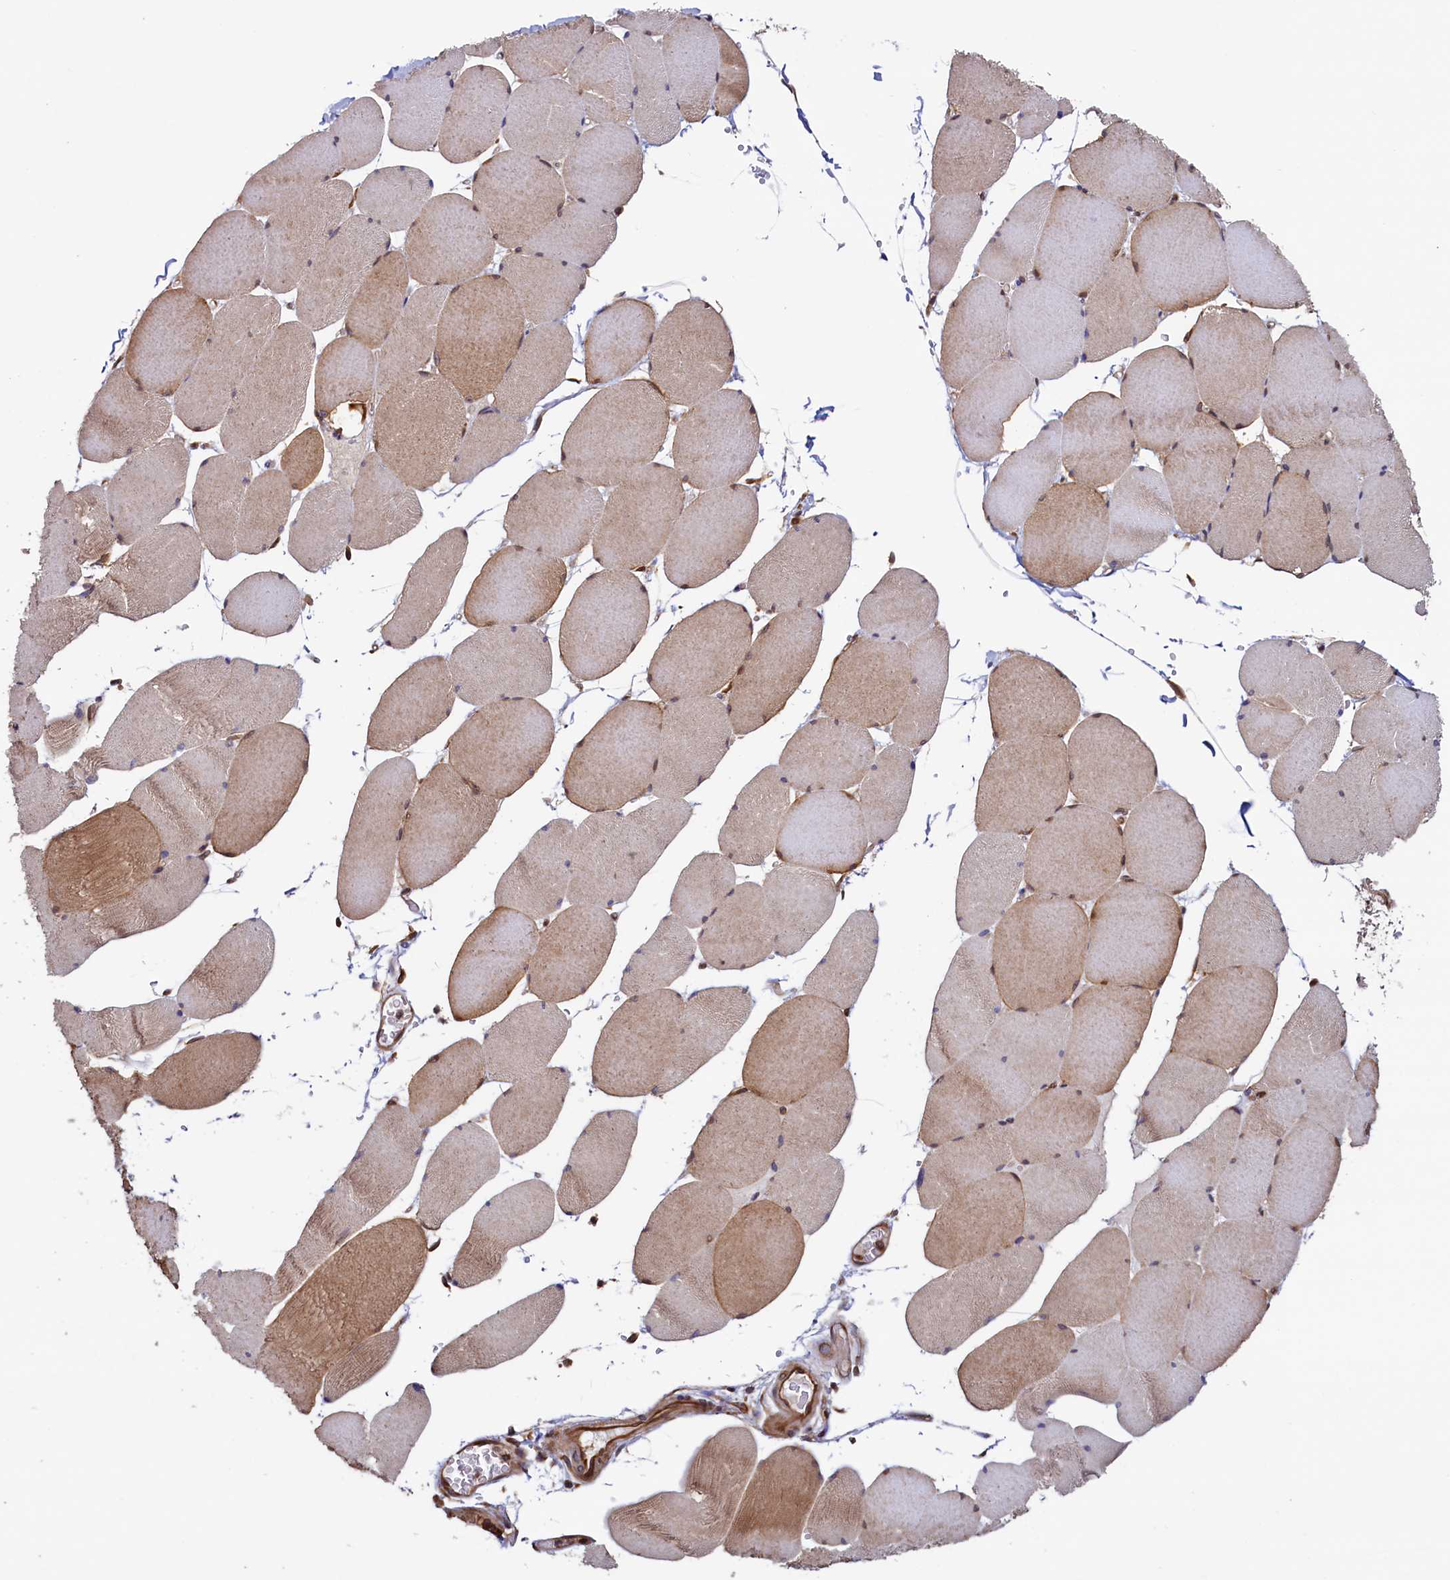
{"staining": {"intensity": "weak", "quantity": ">75%", "location": "cytoplasmic/membranous"}, "tissue": "skeletal muscle", "cell_type": "Myocytes", "image_type": "normal", "snomed": [{"axis": "morphology", "description": "Normal tissue, NOS"}, {"axis": "topography", "description": "Skeletal muscle"}, {"axis": "topography", "description": "Head-Neck"}], "caption": "This photomicrograph displays immunohistochemistry (IHC) staining of benign human skeletal muscle, with low weak cytoplasmic/membranous positivity in about >75% of myocytes.", "gene": "ATXN2L", "patient": {"sex": "male", "age": 66}}